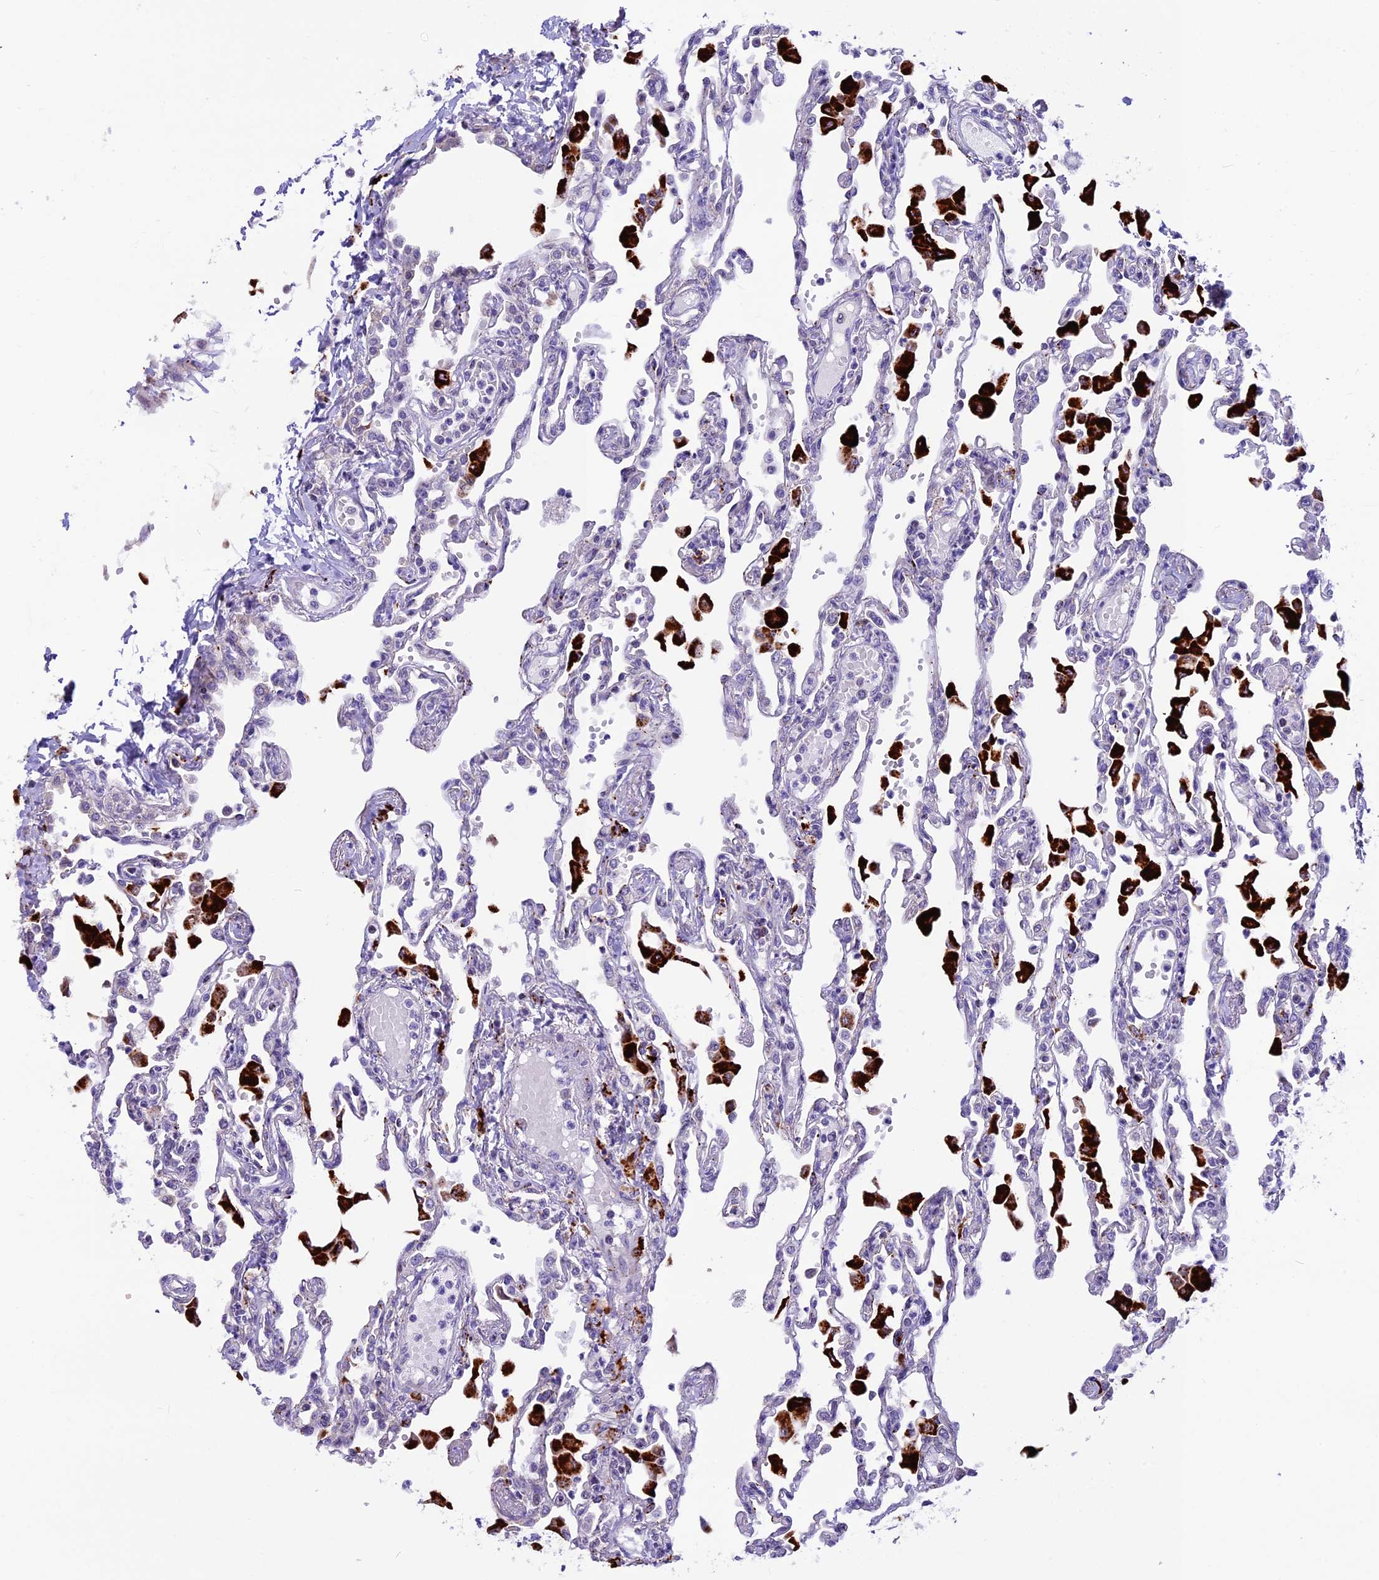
{"staining": {"intensity": "negative", "quantity": "none", "location": "none"}, "tissue": "lung", "cell_type": "Alveolar cells", "image_type": "normal", "snomed": [{"axis": "morphology", "description": "Normal tissue, NOS"}, {"axis": "topography", "description": "Bronchus"}, {"axis": "topography", "description": "Lung"}], "caption": "A histopathology image of lung stained for a protein displays no brown staining in alveolar cells. (IHC, brightfield microscopy, high magnification).", "gene": "THRSP", "patient": {"sex": "female", "age": 49}}